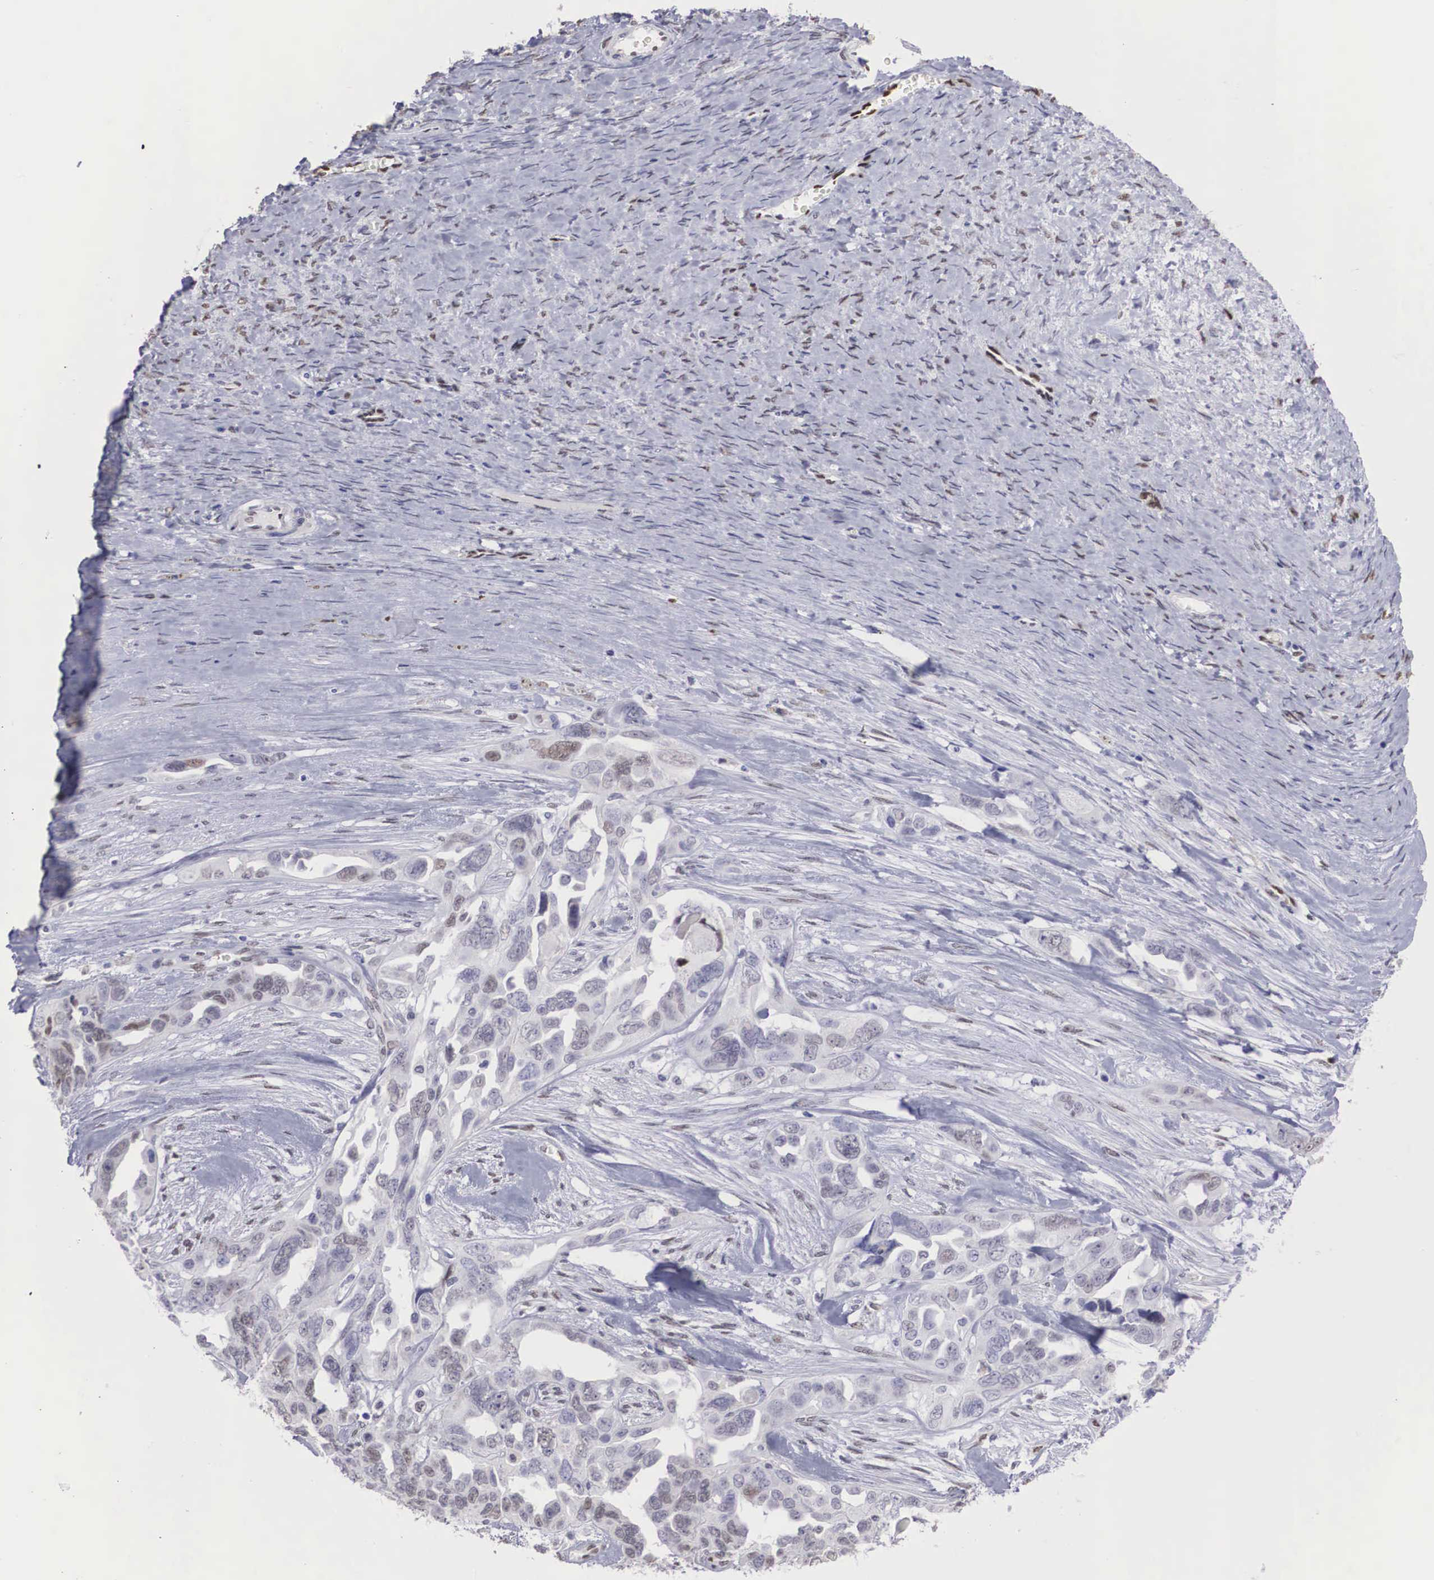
{"staining": {"intensity": "weak", "quantity": "<25%", "location": "nuclear"}, "tissue": "ovarian cancer", "cell_type": "Tumor cells", "image_type": "cancer", "snomed": [{"axis": "morphology", "description": "Cystadenocarcinoma, serous, NOS"}, {"axis": "topography", "description": "Ovary"}], "caption": "This image is of ovarian cancer stained with immunohistochemistry to label a protein in brown with the nuclei are counter-stained blue. There is no expression in tumor cells.", "gene": "HMGN5", "patient": {"sex": "female", "age": 63}}